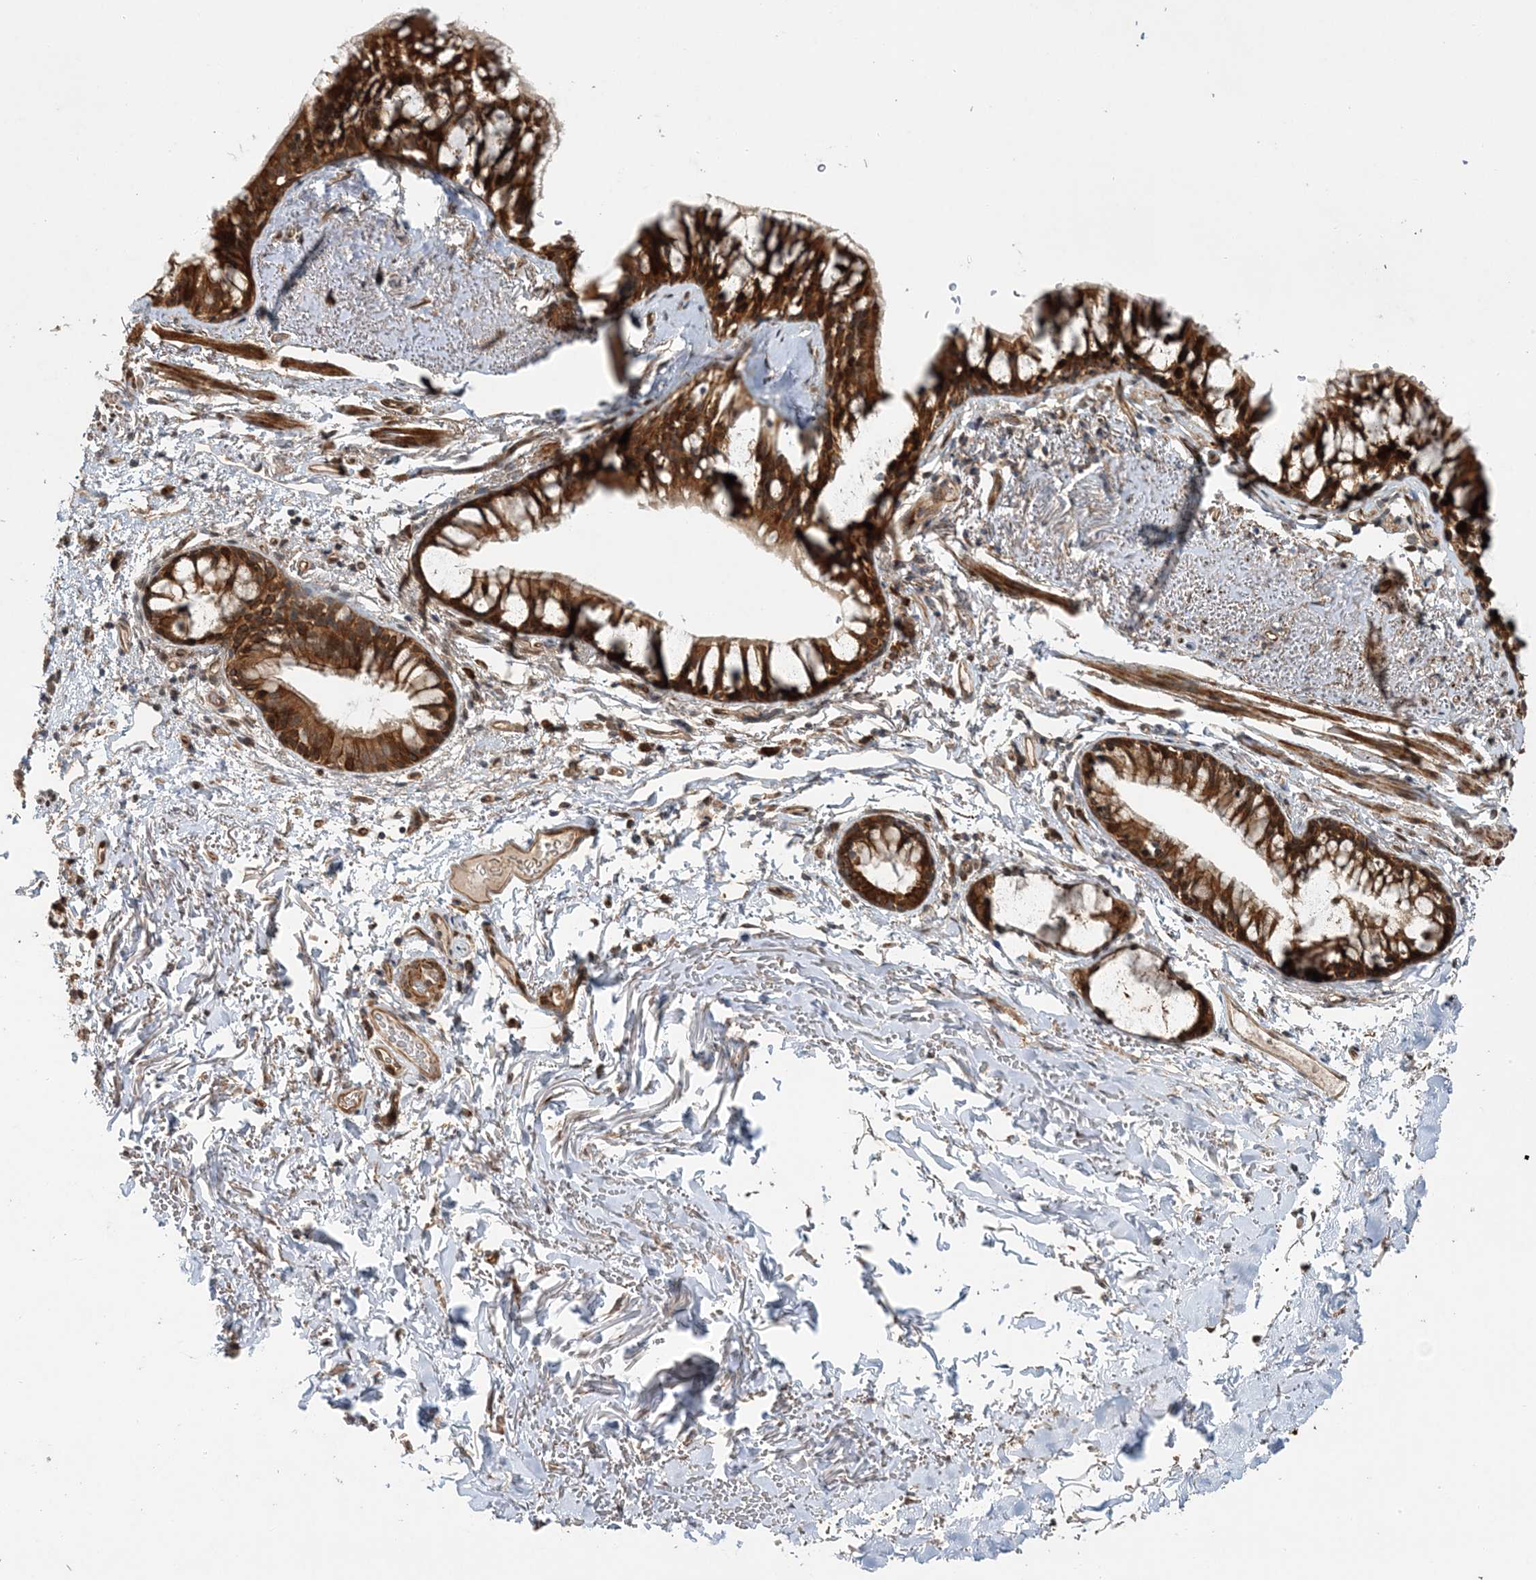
{"staining": {"intensity": "strong", "quantity": ">75%", "location": "cytoplasmic/membranous,nuclear"}, "tissue": "bronchus", "cell_type": "Respiratory epithelial cells", "image_type": "normal", "snomed": [{"axis": "morphology", "description": "Normal tissue, NOS"}, {"axis": "topography", "description": "Cartilage tissue"}, {"axis": "topography", "description": "Bronchus"}], "caption": "Bronchus stained with immunohistochemistry exhibits strong cytoplasmic/membranous,nuclear positivity in about >75% of respiratory epithelial cells.", "gene": "UBTD2", "patient": {"sex": "female", "age": 73}}